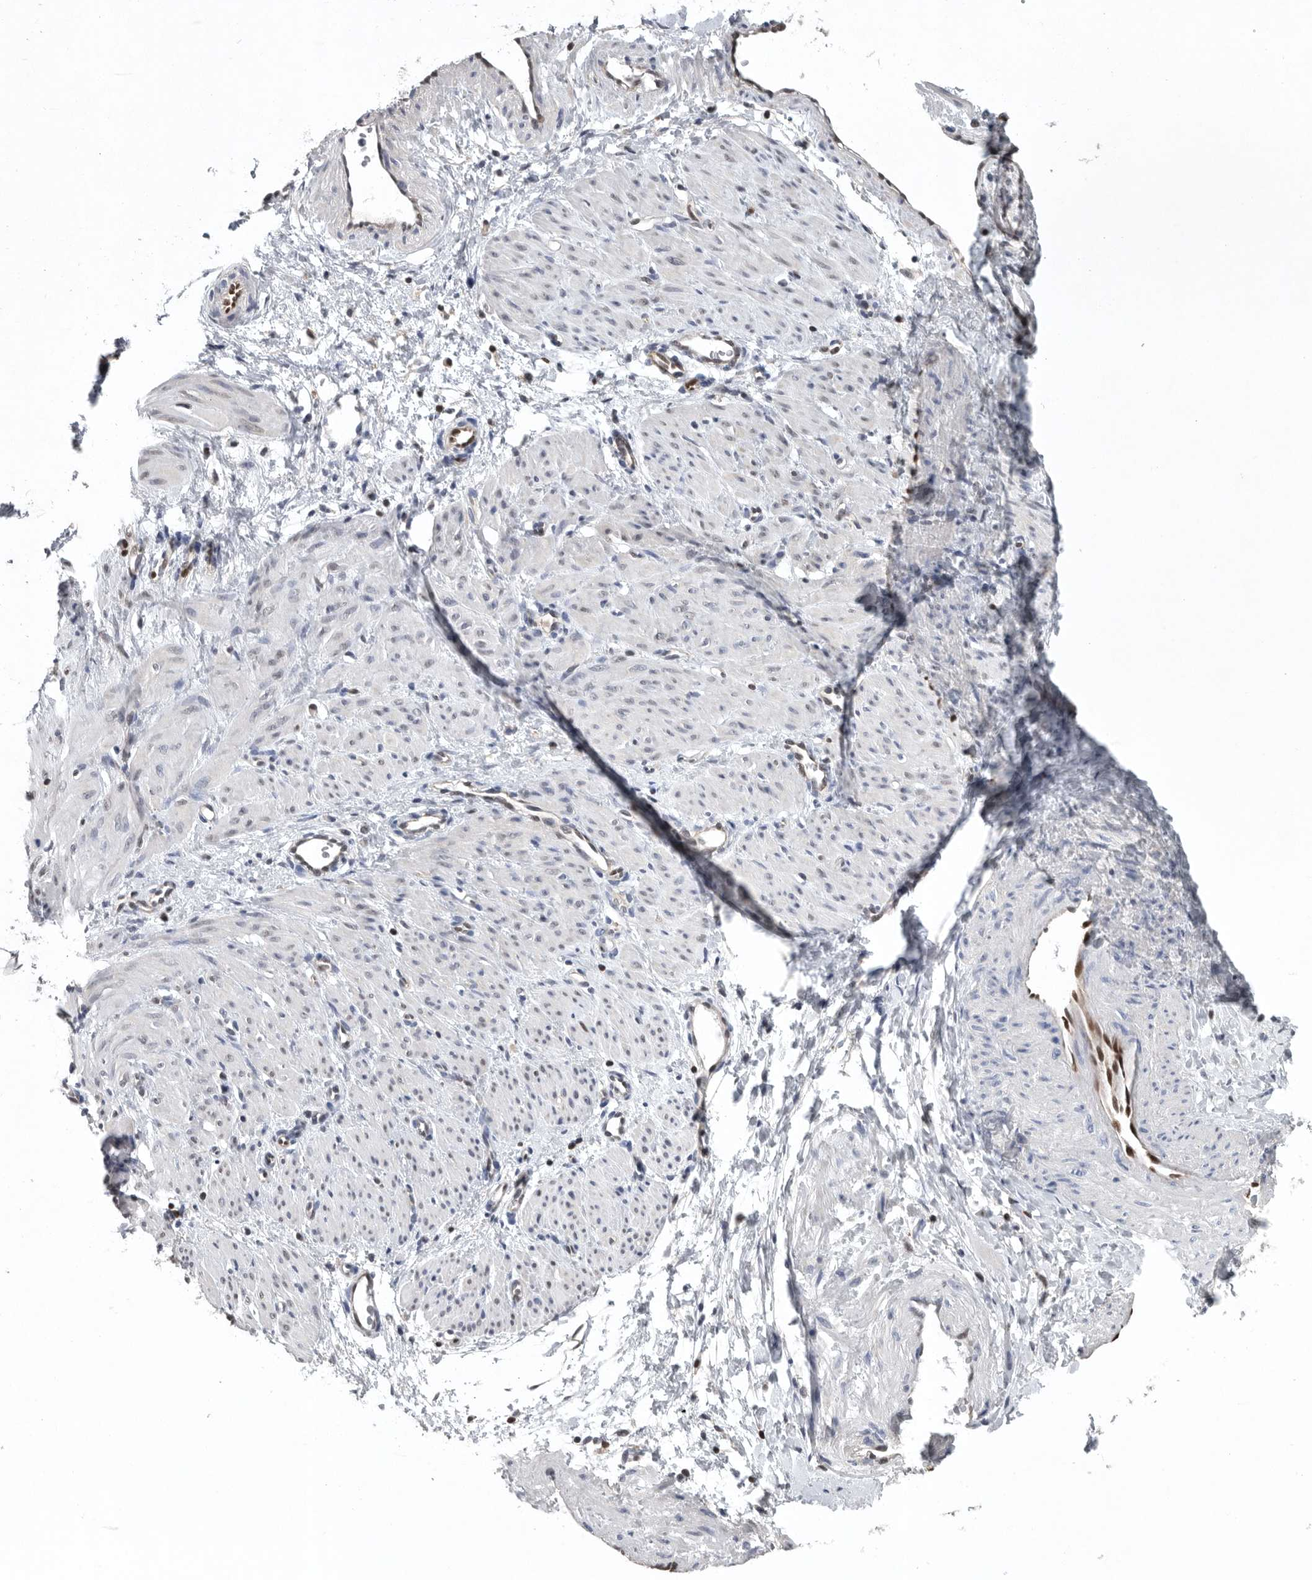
{"staining": {"intensity": "negative", "quantity": "none", "location": "none"}, "tissue": "smooth muscle", "cell_type": "Smooth muscle cells", "image_type": "normal", "snomed": [{"axis": "morphology", "description": "Normal tissue, NOS"}, {"axis": "topography", "description": "Endometrium"}], "caption": "Immunohistochemistry (IHC) image of normal smooth muscle: smooth muscle stained with DAB shows no significant protein expression in smooth muscle cells.", "gene": "PDCD4", "patient": {"sex": "female", "age": 33}}